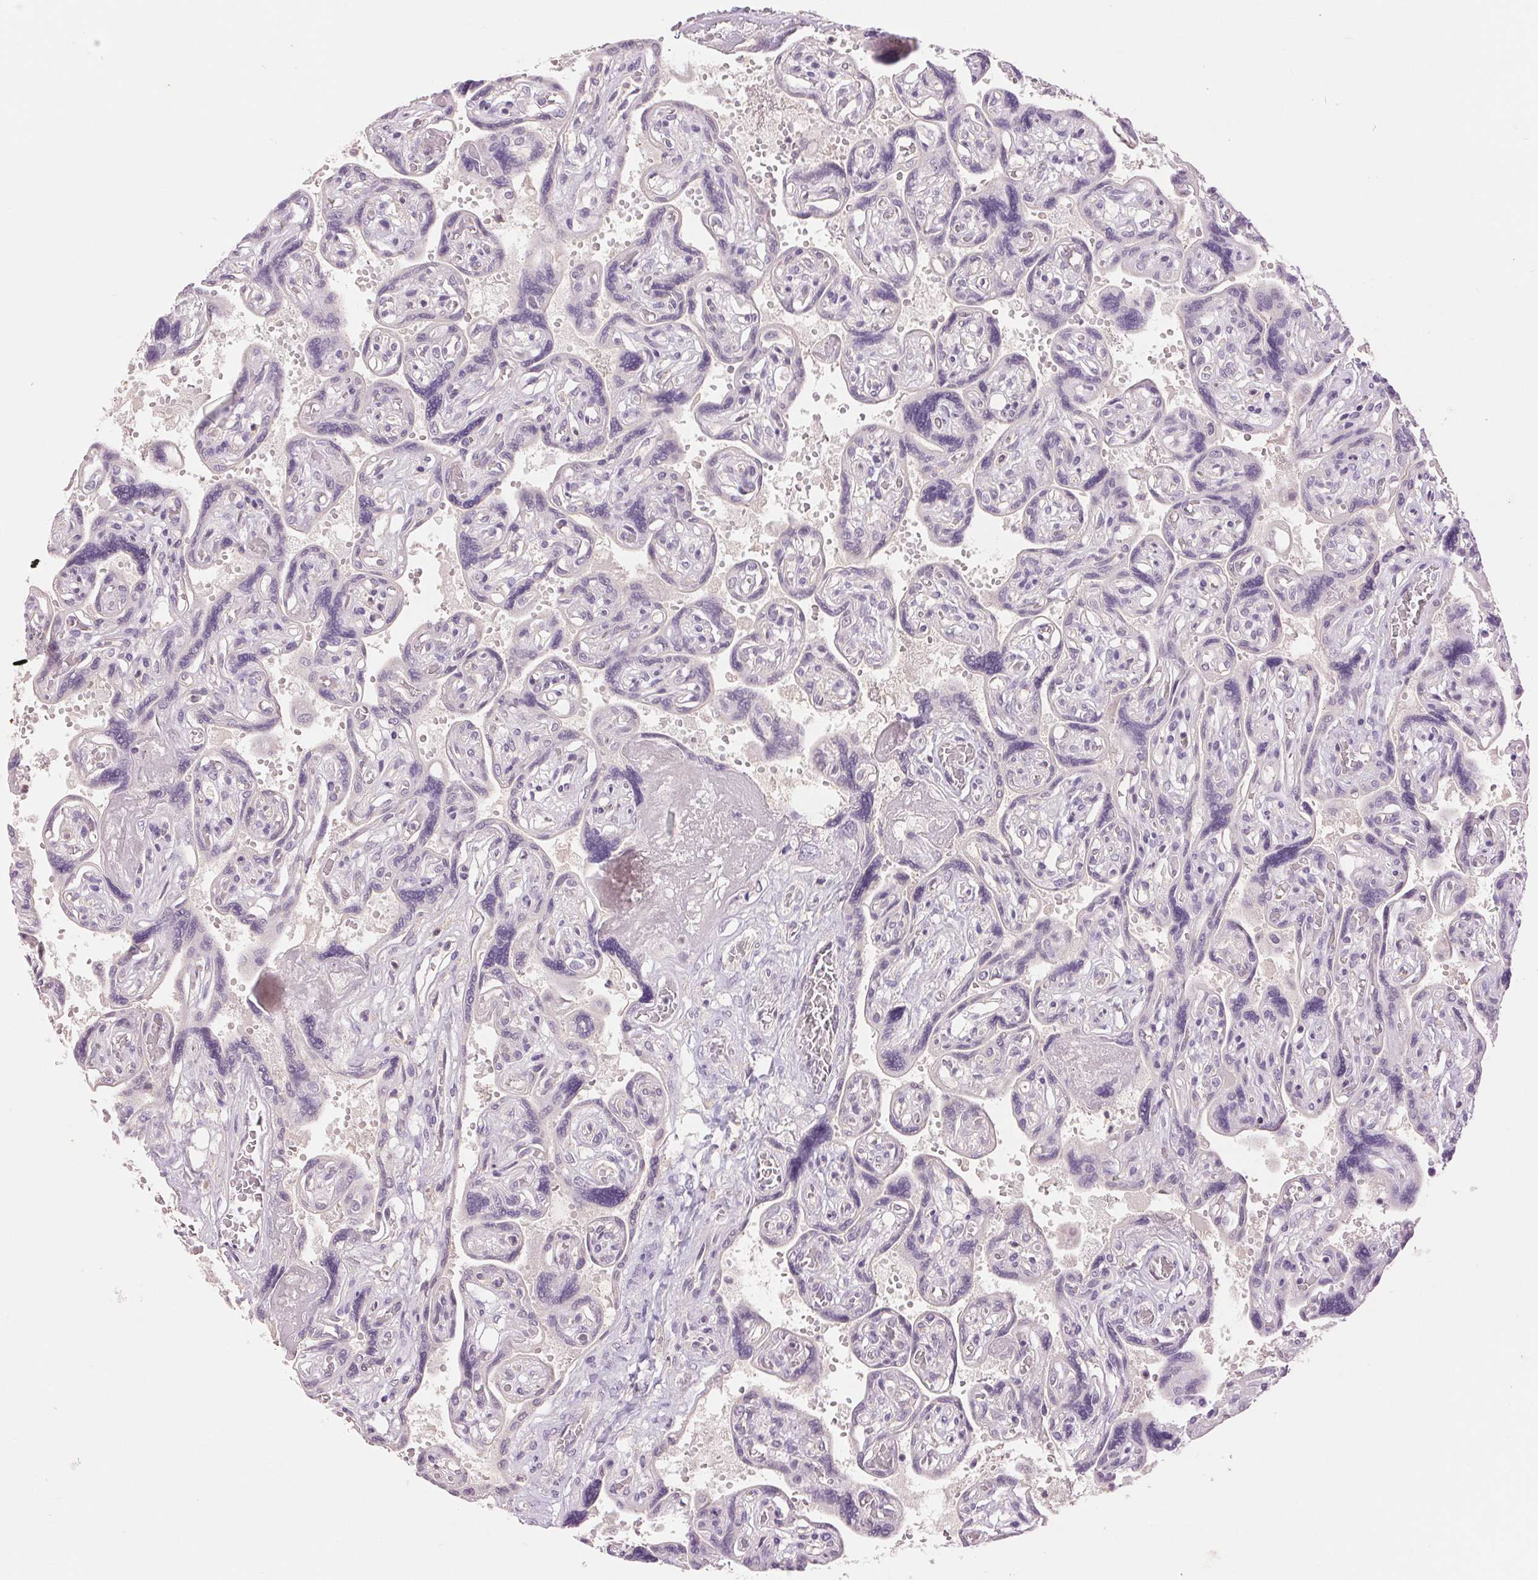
{"staining": {"intensity": "negative", "quantity": "none", "location": "none"}, "tissue": "placenta", "cell_type": "Decidual cells", "image_type": "normal", "snomed": [{"axis": "morphology", "description": "Normal tissue, NOS"}, {"axis": "topography", "description": "Placenta"}], "caption": "This histopathology image is of benign placenta stained with immunohistochemistry (IHC) to label a protein in brown with the nuclei are counter-stained blue. There is no expression in decidual cells.", "gene": "FXYD4", "patient": {"sex": "female", "age": 32}}